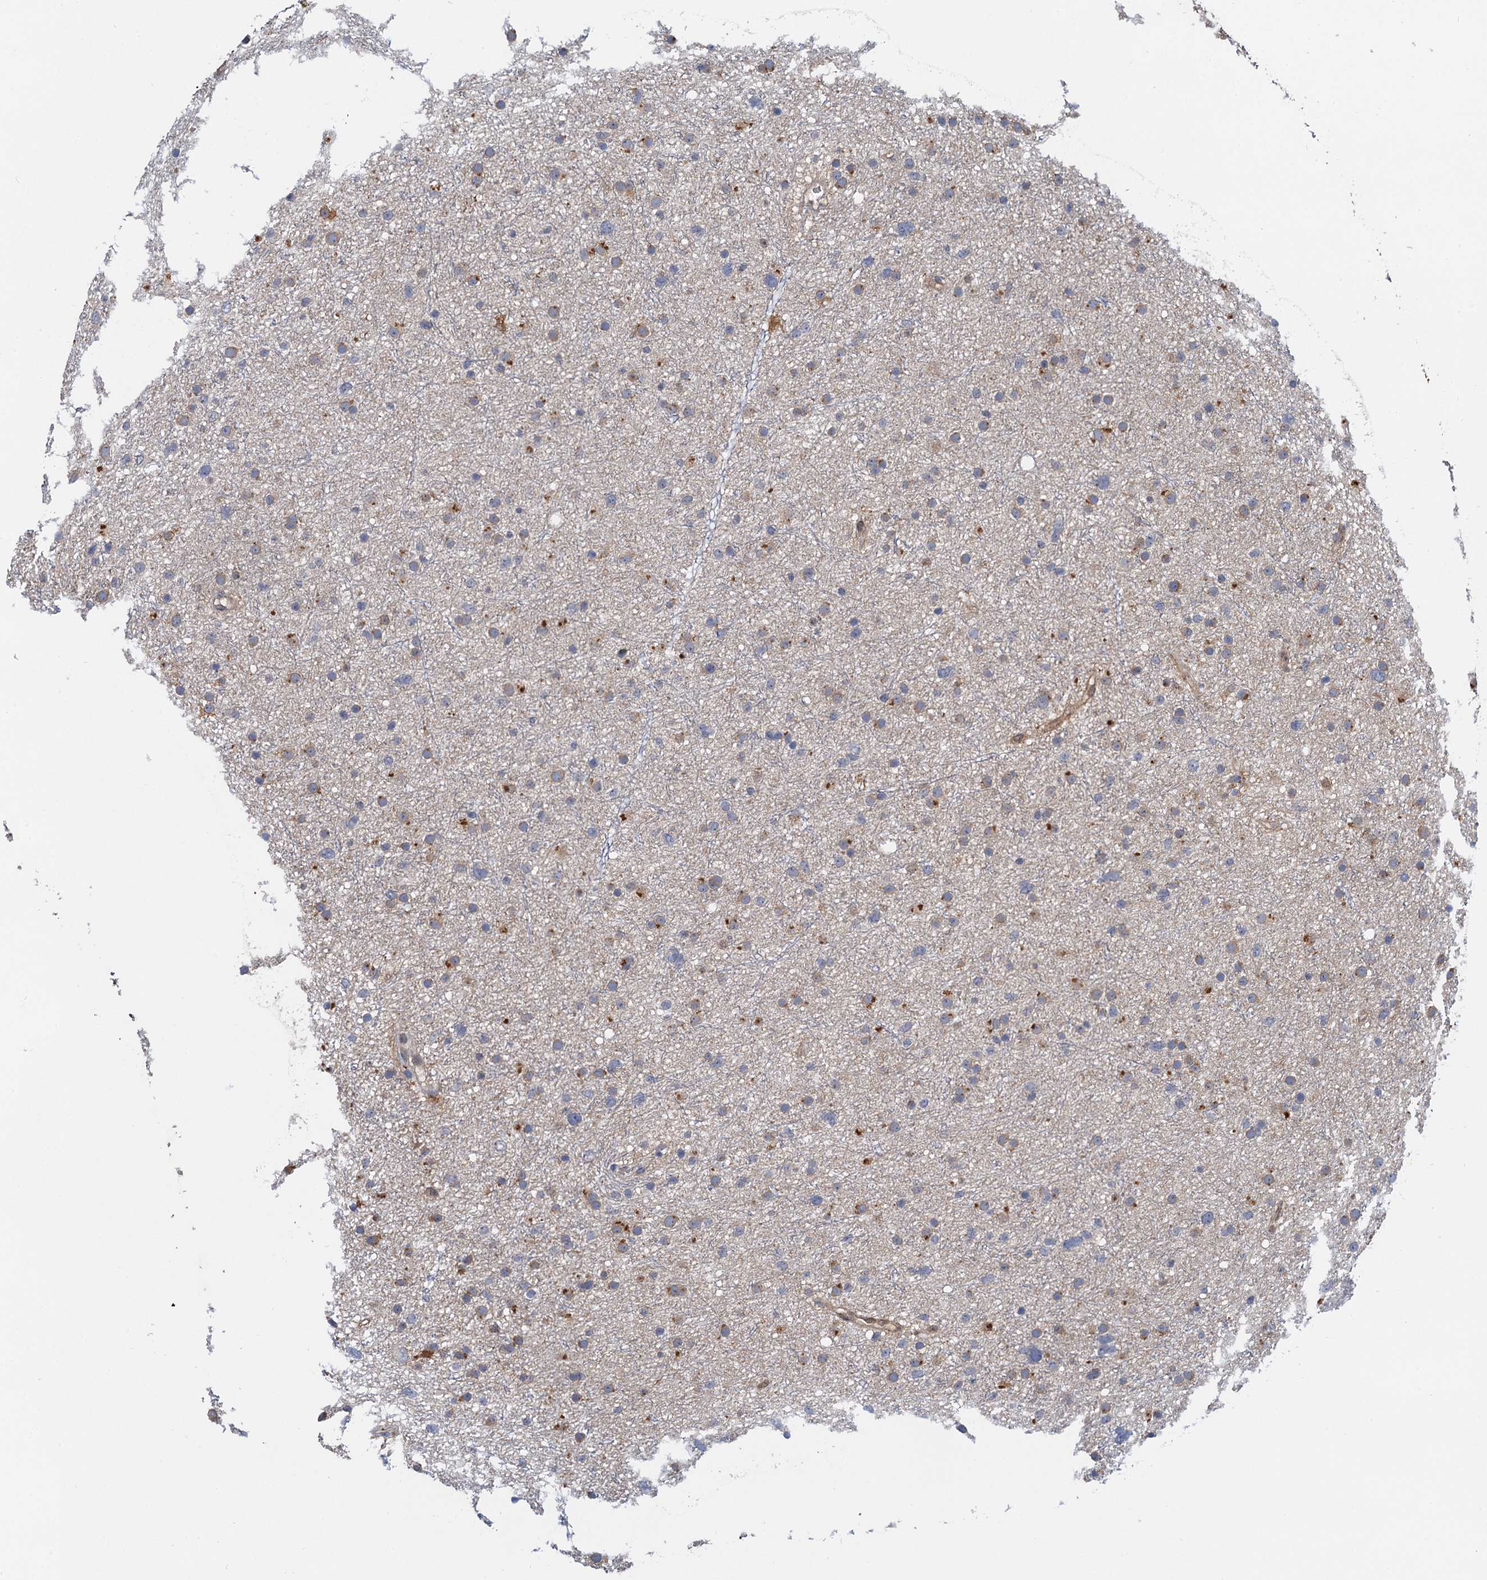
{"staining": {"intensity": "moderate", "quantity": "25%-75%", "location": "cytoplasmic/membranous"}, "tissue": "glioma", "cell_type": "Tumor cells", "image_type": "cancer", "snomed": [{"axis": "morphology", "description": "Glioma, malignant, Low grade"}, {"axis": "topography", "description": "Cerebral cortex"}], "caption": "Human low-grade glioma (malignant) stained with a protein marker displays moderate staining in tumor cells.", "gene": "TMEM39B", "patient": {"sex": "female", "age": 39}}